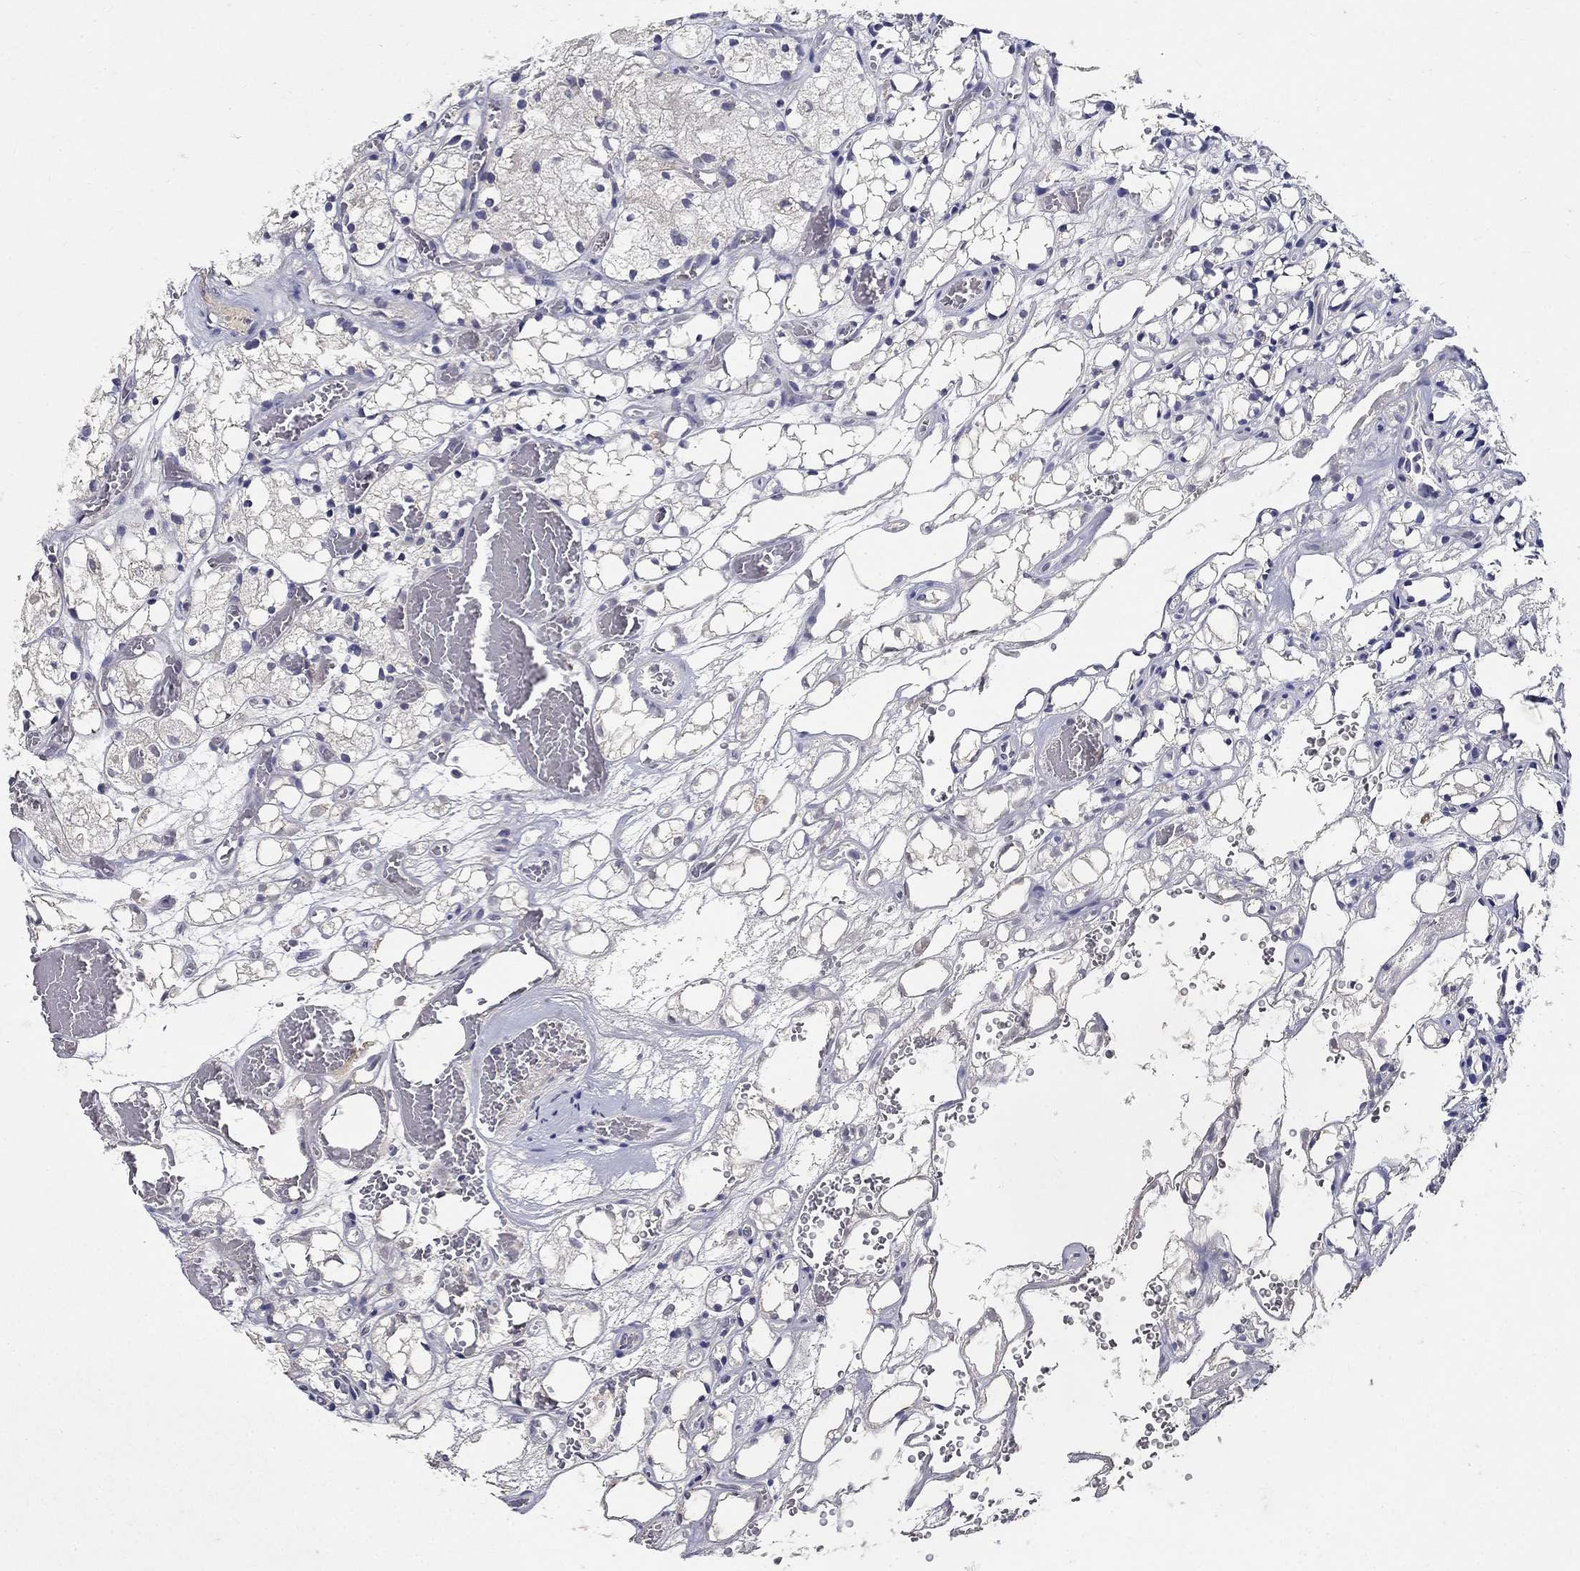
{"staining": {"intensity": "negative", "quantity": "none", "location": "none"}, "tissue": "renal cancer", "cell_type": "Tumor cells", "image_type": "cancer", "snomed": [{"axis": "morphology", "description": "Adenocarcinoma, NOS"}, {"axis": "topography", "description": "Kidney"}], "caption": "Photomicrograph shows no protein expression in tumor cells of renal cancer (adenocarcinoma) tissue.", "gene": "PROZ", "patient": {"sex": "female", "age": 69}}